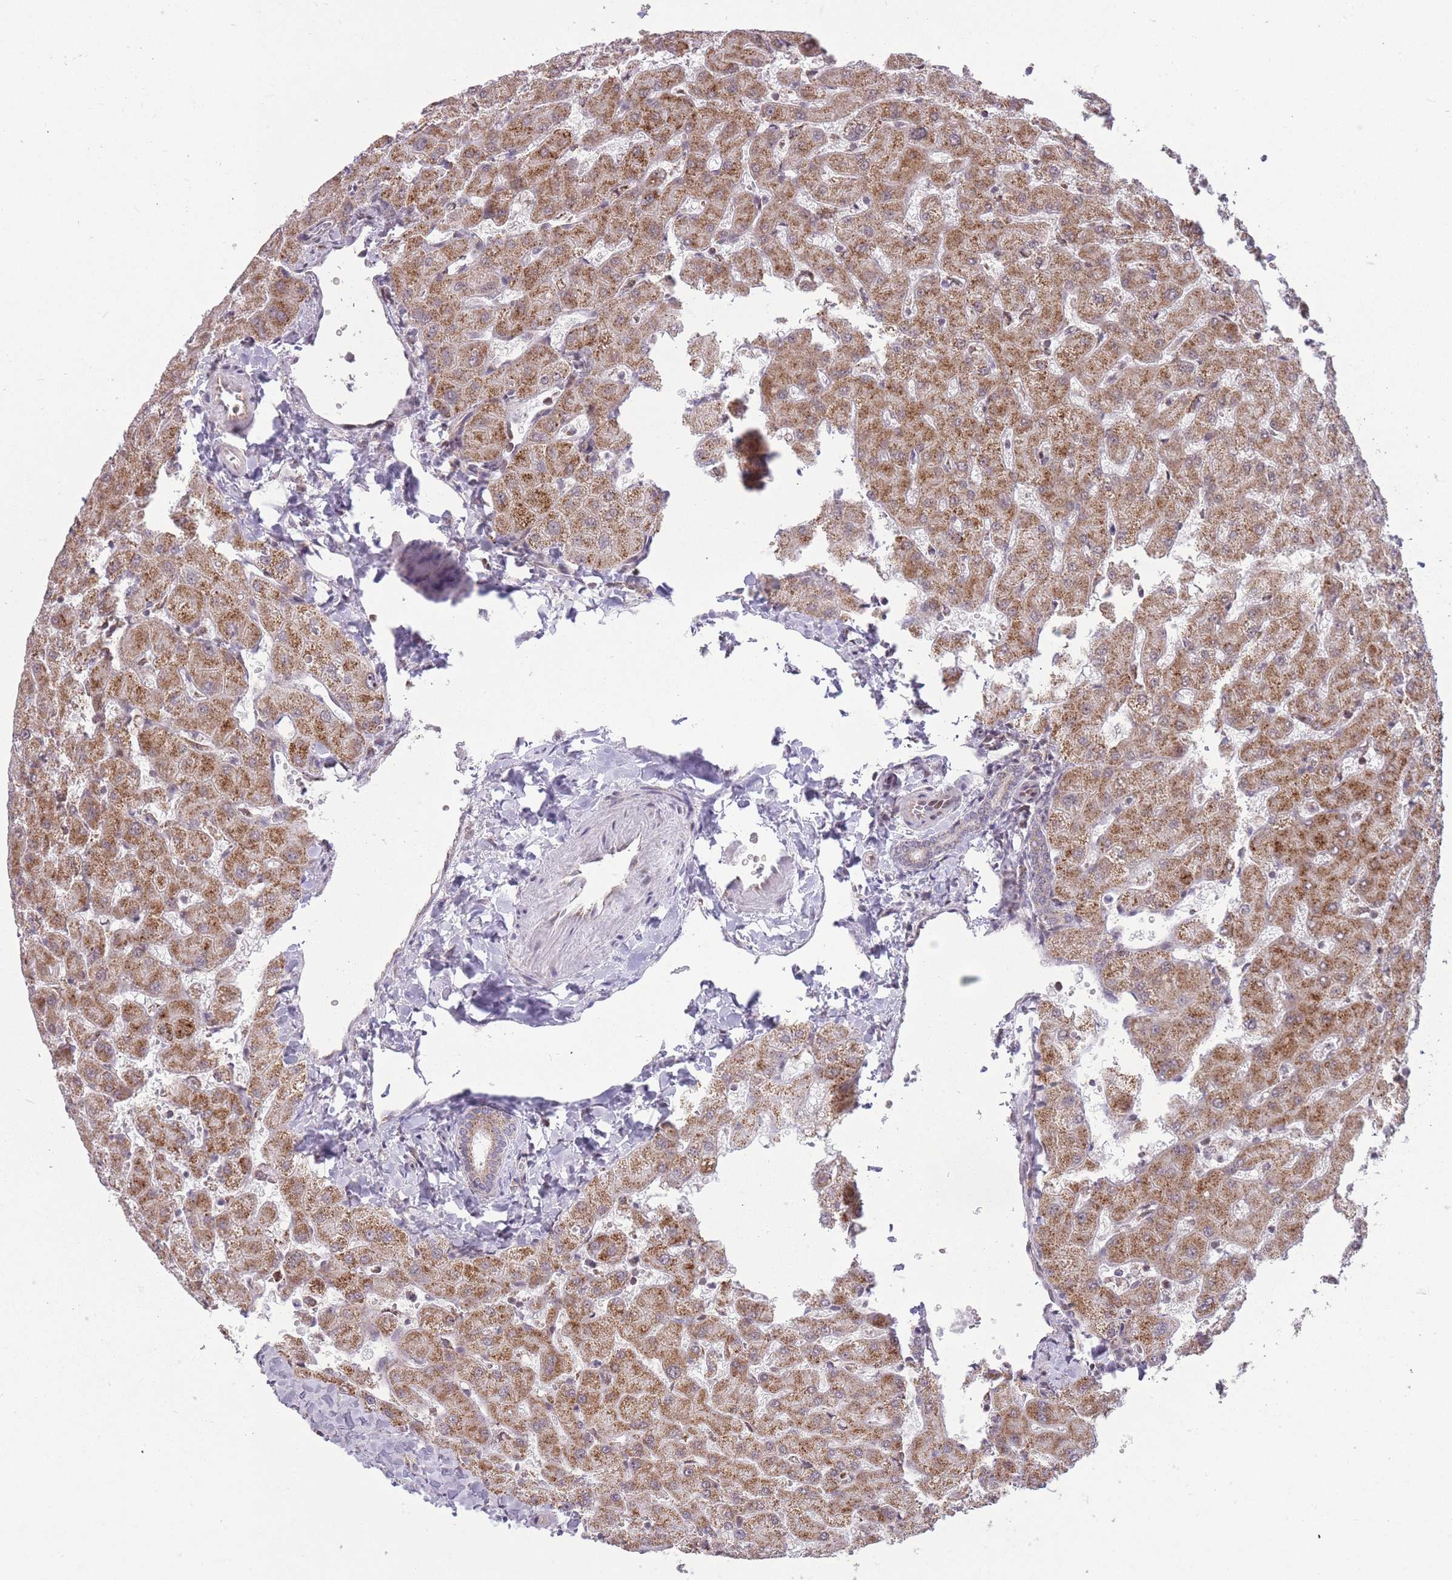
{"staining": {"intensity": "weak", "quantity": ">75%", "location": "cytoplasmic/membranous"}, "tissue": "liver", "cell_type": "Cholangiocytes", "image_type": "normal", "snomed": [{"axis": "morphology", "description": "Normal tissue, NOS"}, {"axis": "topography", "description": "Liver"}], "caption": "Cholangiocytes exhibit low levels of weak cytoplasmic/membranous expression in approximately >75% of cells in benign human liver.", "gene": "DPYSL4", "patient": {"sex": "female", "age": 63}}